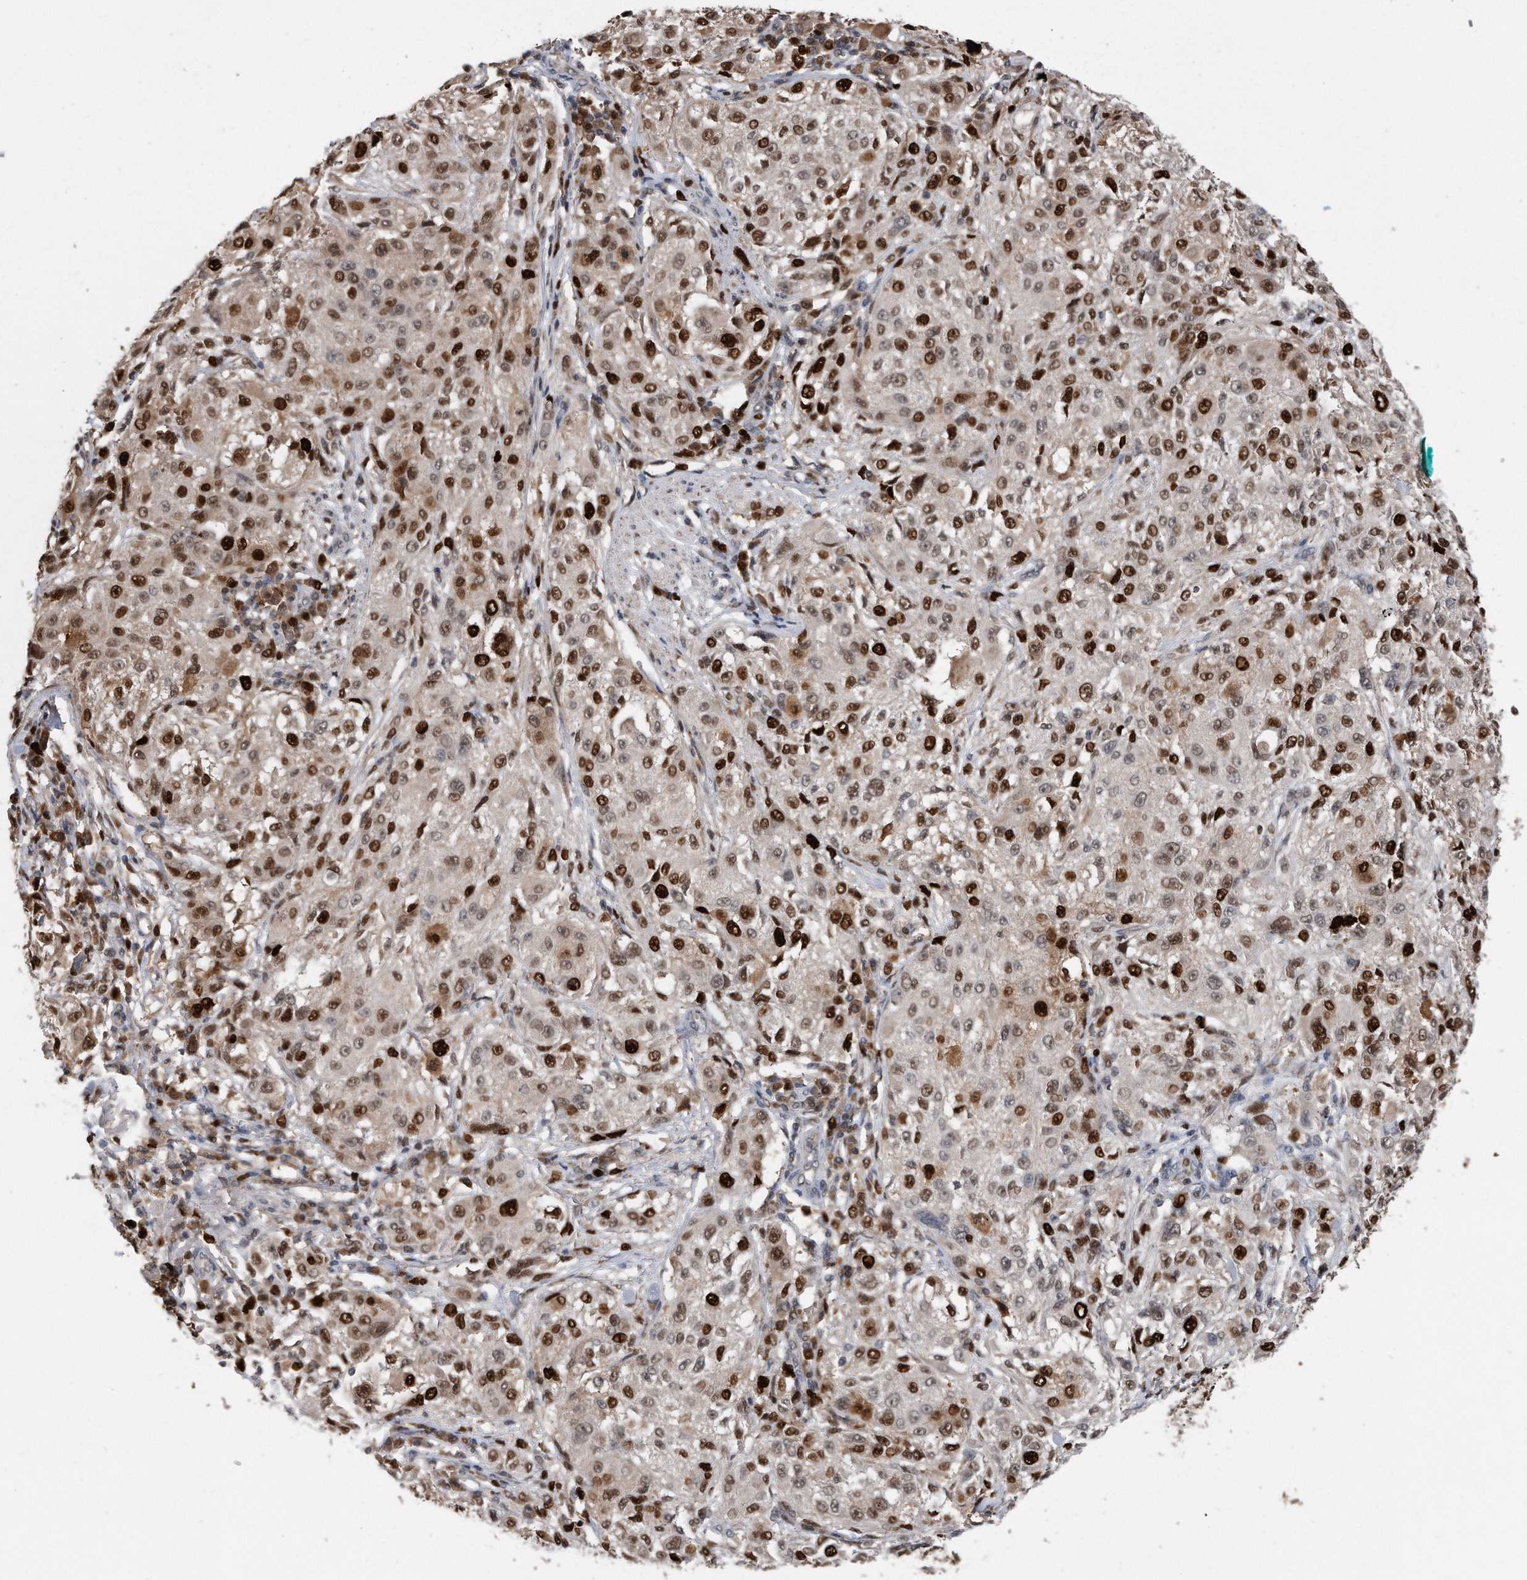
{"staining": {"intensity": "strong", "quantity": ">75%", "location": "nuclear"}, "tissue": "melanoma", "cell_type": "Tumor cells", "image_type": "cancer", "snomed": [{"axis": "morphology", "description": "Necrosis, NOS"}, {"axis": "morphology", "description": "Malignant melanoma, NOS"}, {"axis": "topography", "description": "Skin"}], "caption": "Strong nuclear expression for a protein is identified in approximately >75% of tumor cells of melanoma using immunohistochemistry (IHC).", "gene": "PCNA", "patient": {"sex": "female", "age": 87}}